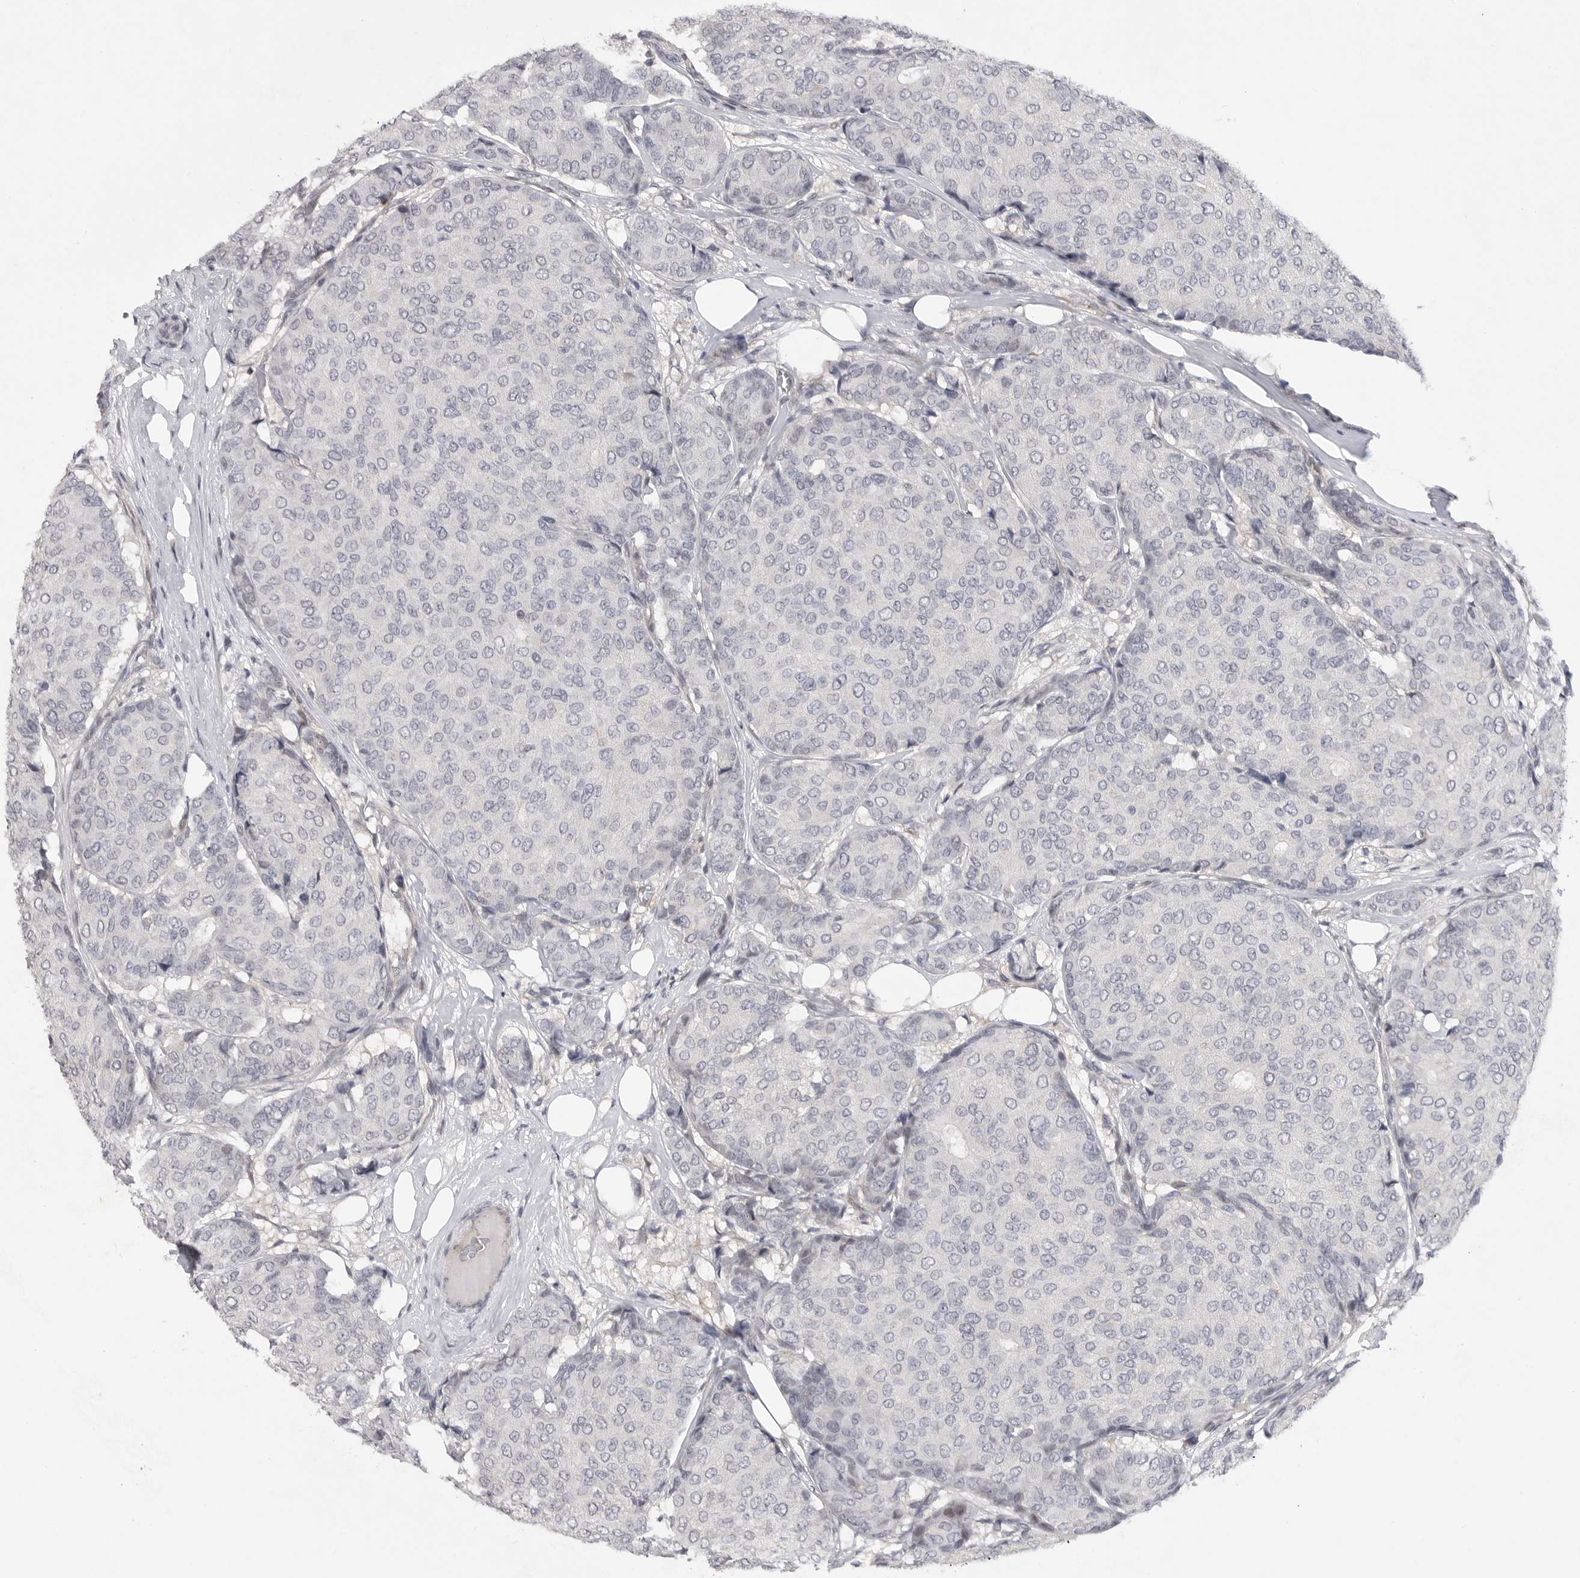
{"staining": {"intensity": "negative", "quantity": "none", "location": "none"}, "tissue": "breast cancer", "cell_type": "Tumor cells", "image_type": "cancer", "snomed": [{"axis": "morphology", "description": "Duct carcinoma"}, {"axis": "topography", "description": "Breast"}], "caption": "This is an immunohistochemistry (IHC) image of breast cancer. There is no staining in tumor cells.", "gene": "FBXO43", "patient": {"sex": "female", "age": 75}}